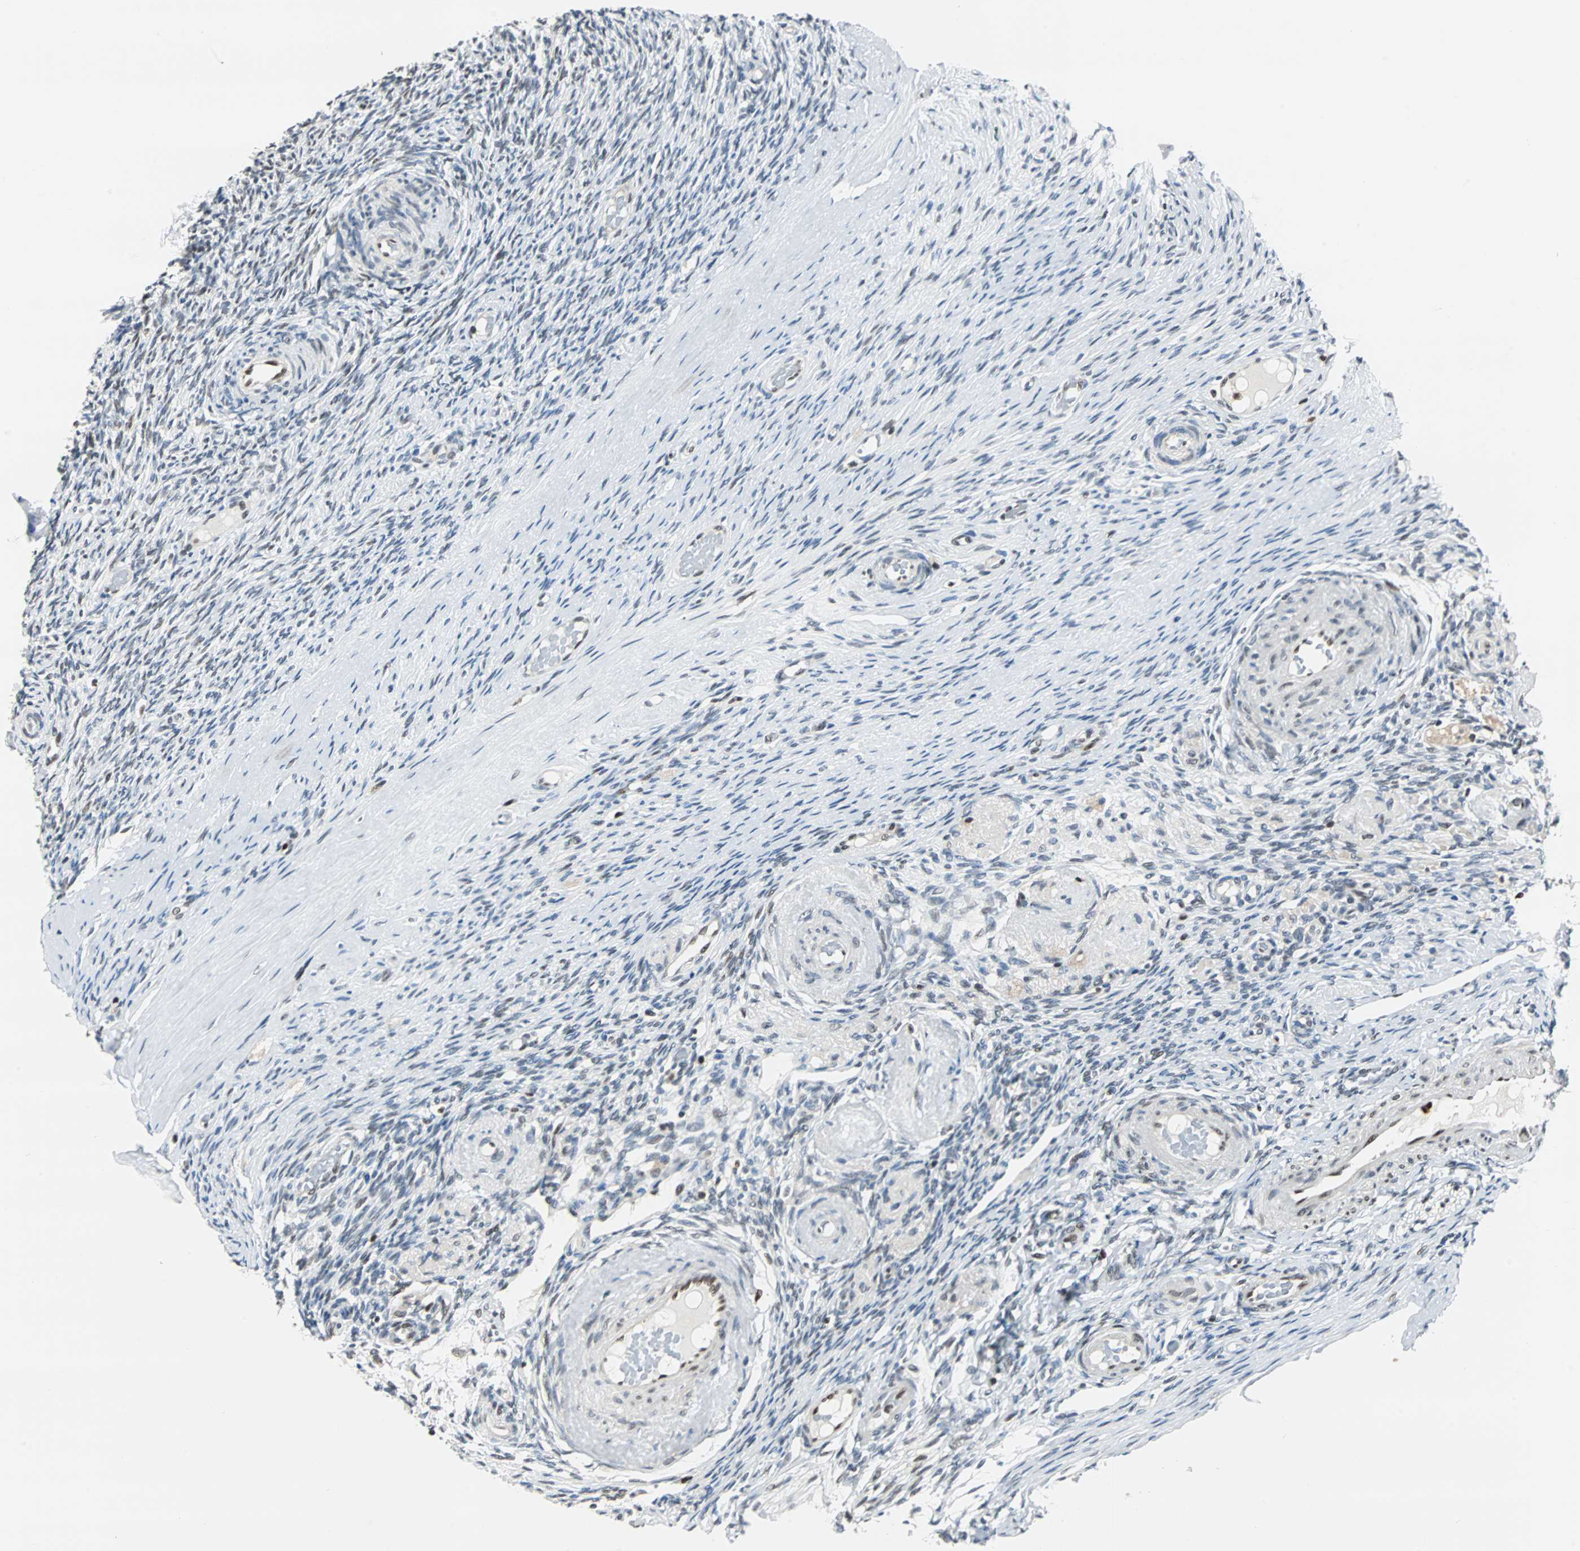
{"staining": {"intensity": "weak", "quantity": "<25%", "location": "nuclear"}, "tissue": "ovary", "cell_type": "Ovarian stroma cells", "image_type": "normal", "snomed": [{"axis": "morphology", "description": "Normal tissue, NOS"}, {"axis": "topography", "description": "Ovary"}], "caption": "The histopathology image exhibits no significant staining in ovarian stroma cells of ovary.", "gene": "XRCC4", "patient": {"sex": "female", "age": 60}}